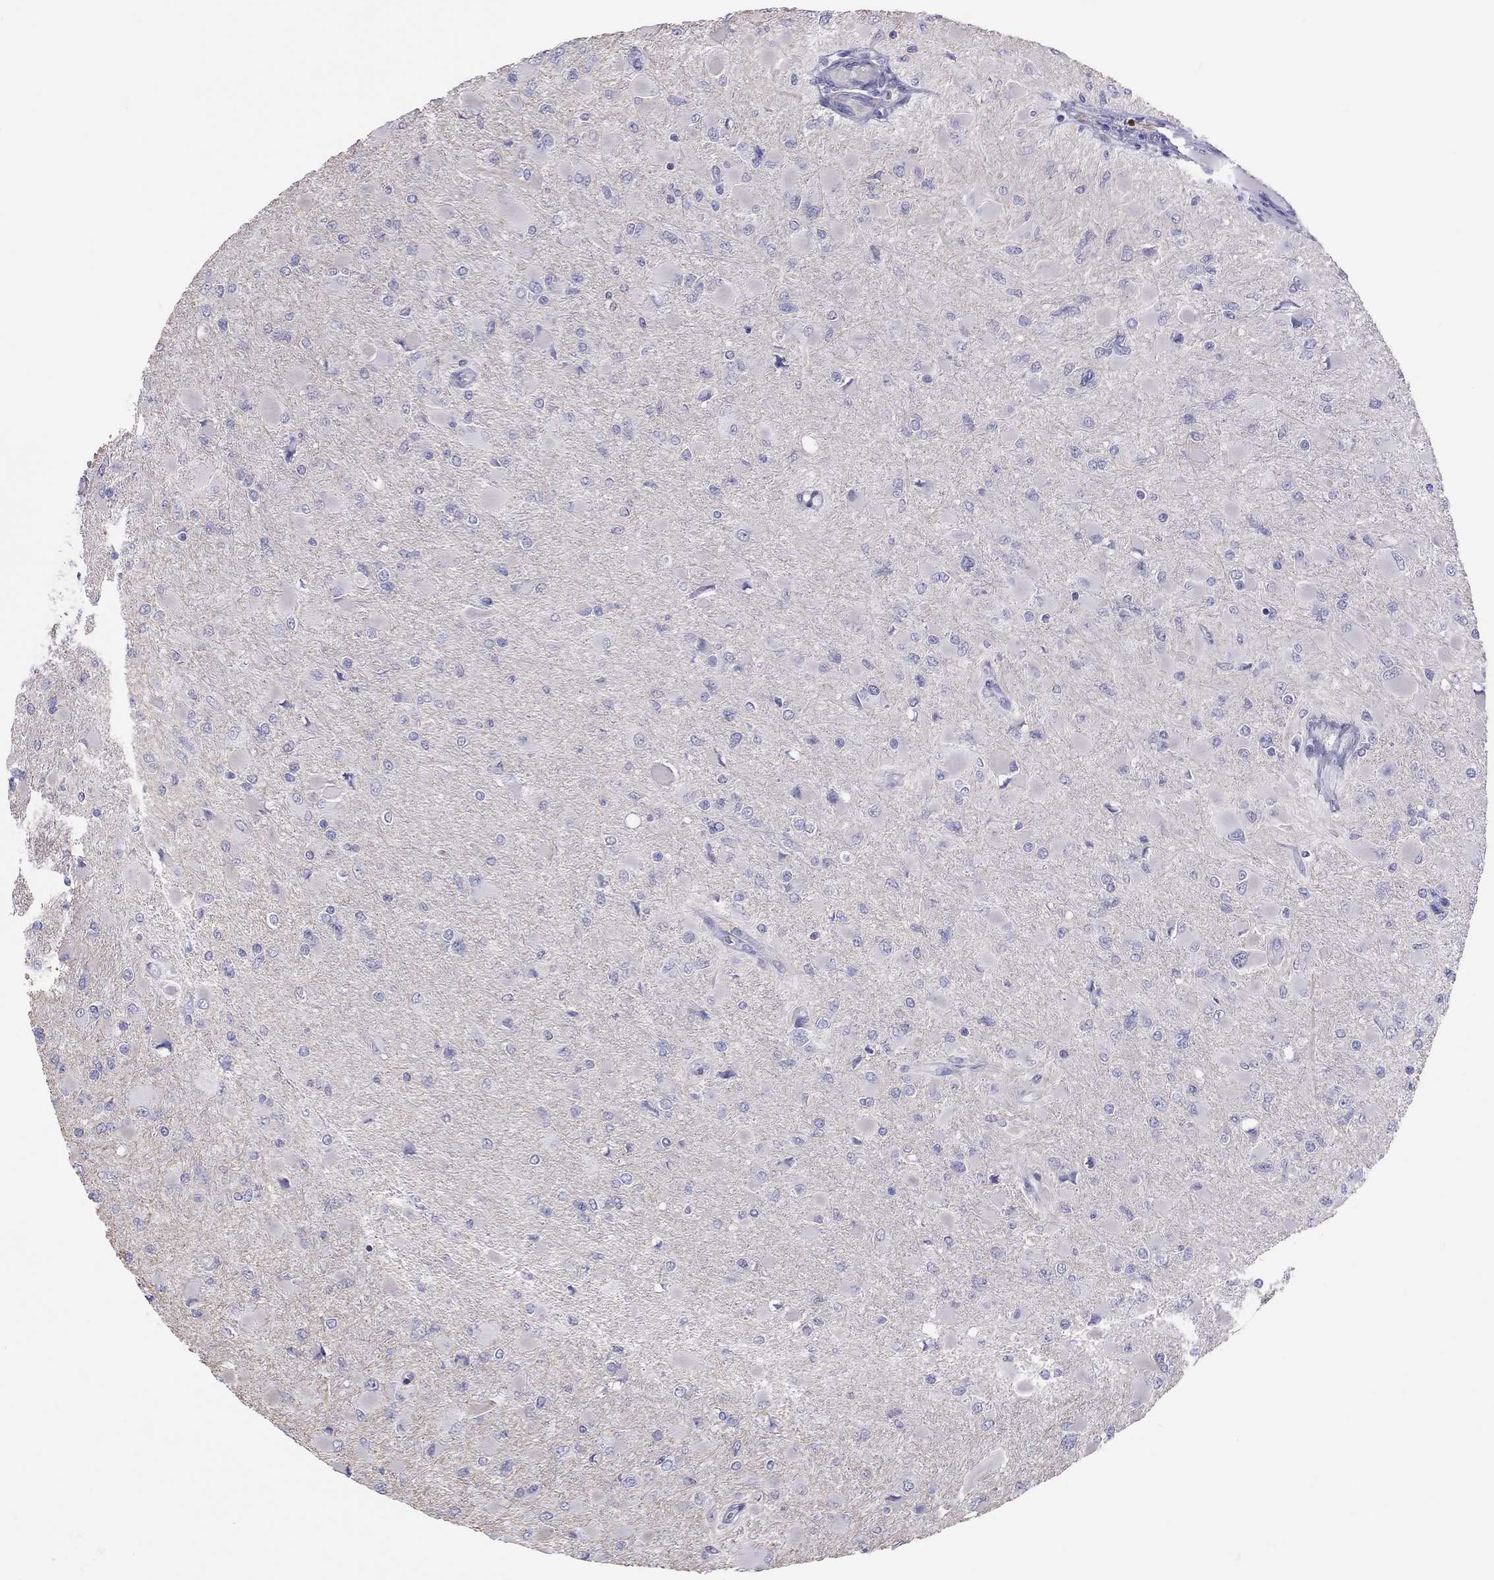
{"staining": {"intensity": "negative", "quantity": "none", "location": "none"}, "tissue": "glioma", "cell_type": "Tumor cells", "image_type": "cancer", "snomed": [{"axis": "morphology", "description": "Glioma, malignant, High grade"}, {"axis": "topography", "description": "Cerebral cortex"}], "caption": "The micrograph demonstrates no significant staining in tumor cells of high-grade glioma (malignant).", "gene": "STAG3", "patient": {"sex": "female", "age": 36}}